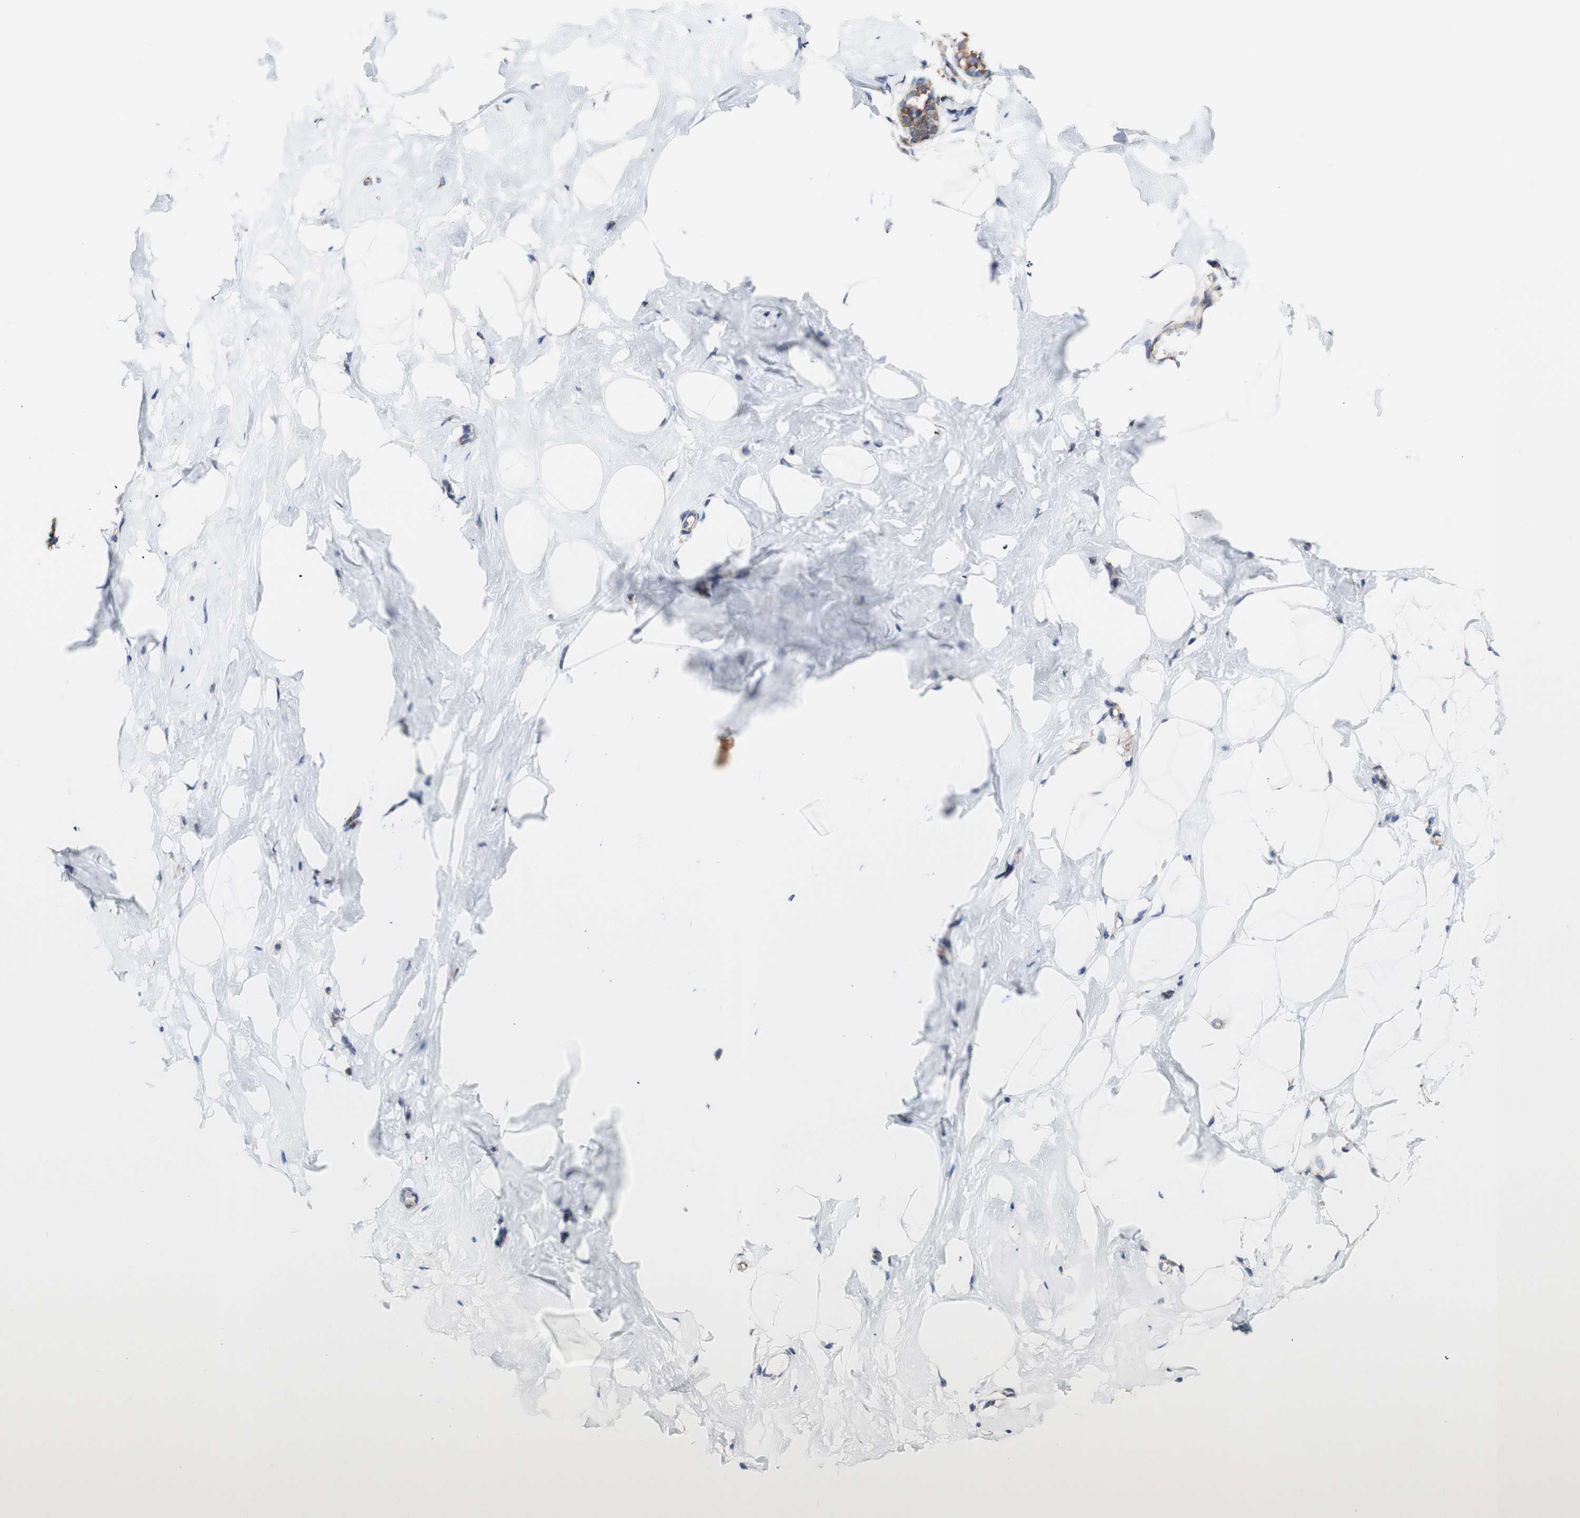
{"staining": {"intensity": "negative", "quantity": "none", "location": "none"}, "tissue": "breast", "cell_type": "Adipocytes", "image_type": "normal", "snomed": [{"axis": "morphology", "description": "Normal tissue, NOS"}, {"axis": "topography", "description": "Breast"}], "caption": "High magnification brightfield microscopy of normal breast stained with DAB (brown) and counterstained with hematoxylin (blue): adipocytes show no significant positivity. (Brightfield microscopy of DAB (3,3'-diaminobenzidine) immunohistochemistry at high magnification).", "gene": "LRIG3", "patient": {"sex": "female", "age": 23}}